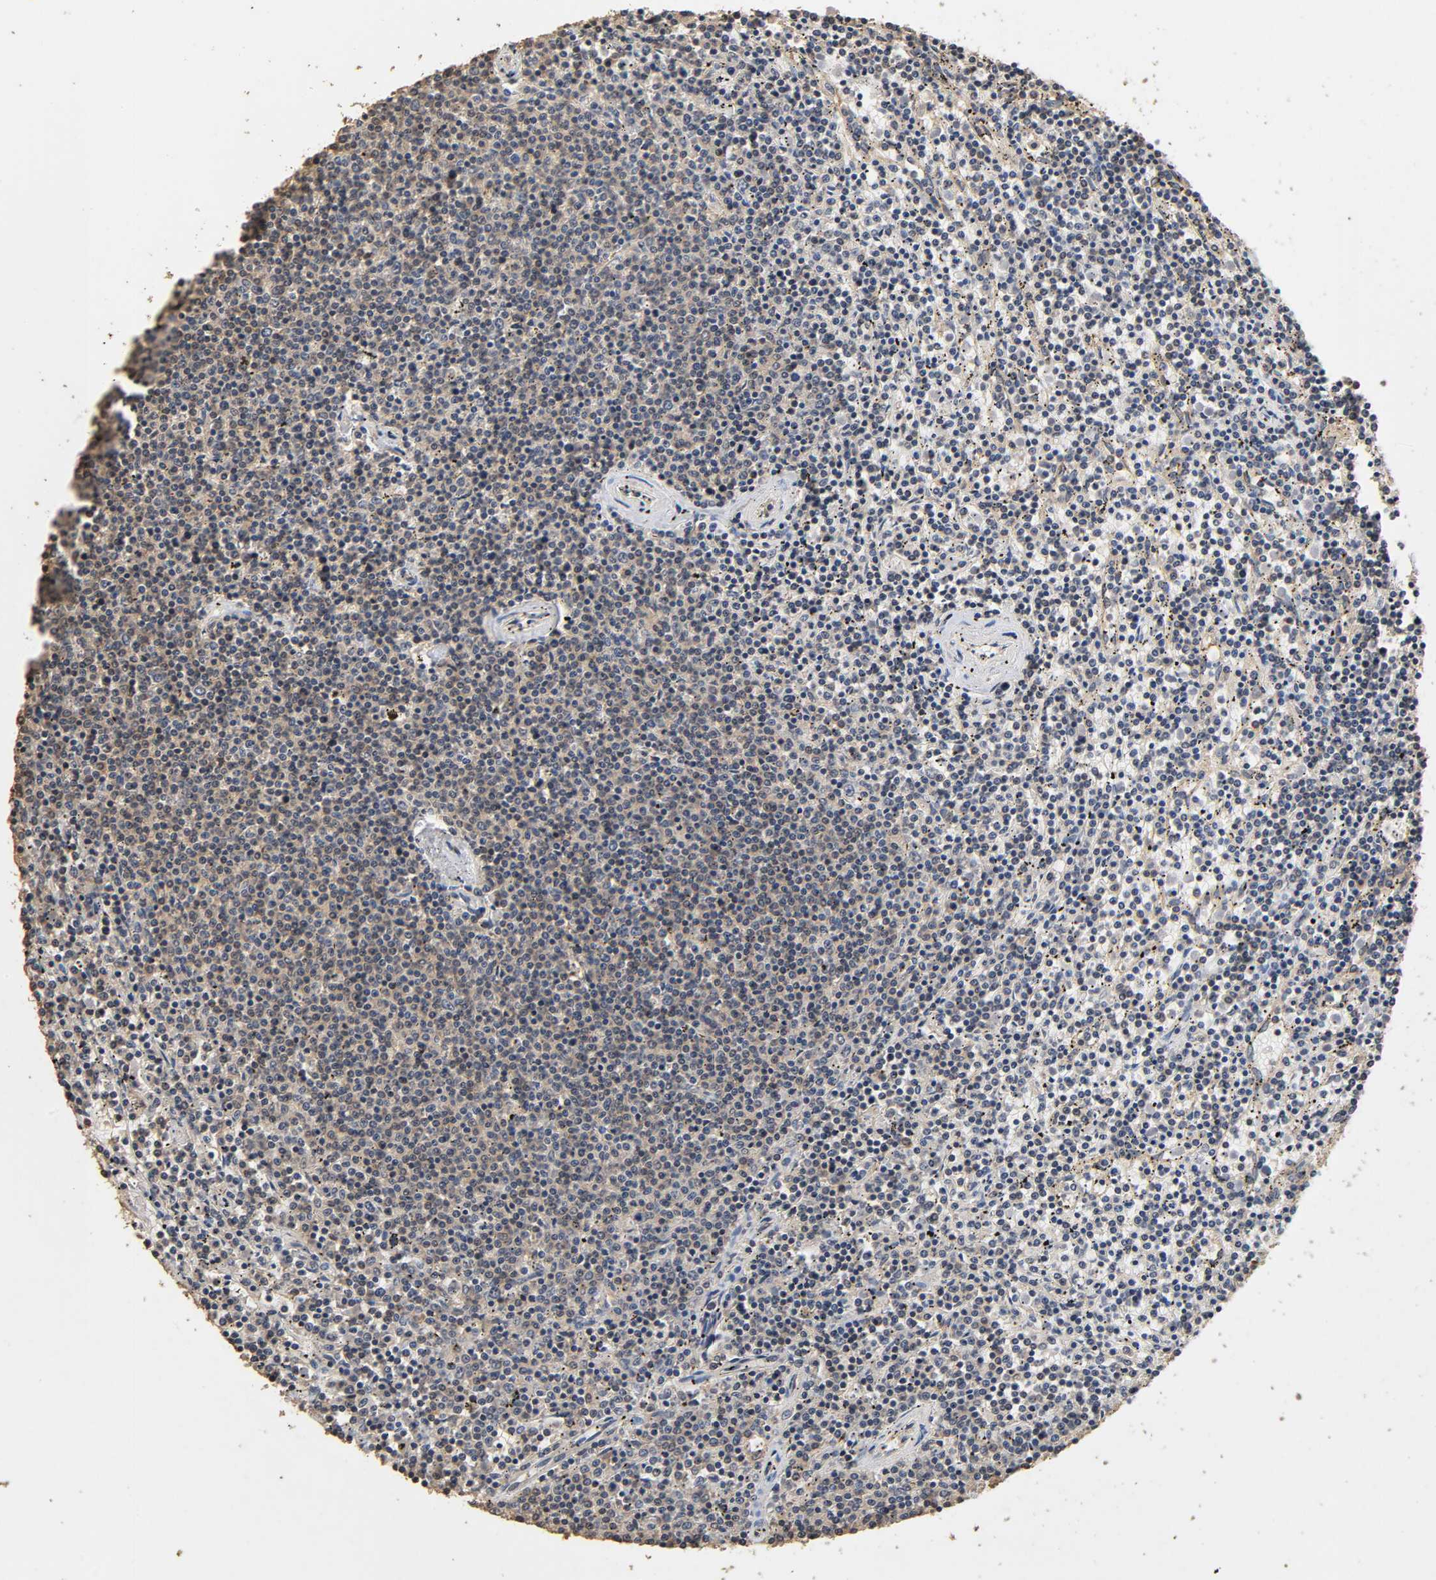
{"staining": {"intensity": "weak", "quantity": "25%-75%", "location": "cytoplasmic/membranous"}, "tissue": "lymphoma", "cell_type": "Tumor cells", "image_type": "cancer", "snomed": [{"axis": "morphology", "description": "Malignant lymphoma, non-Hodgkin's type, Low grade"}, {"axis": "topography", "description": "Spleen"}], "caption": "There is low levels of weak cytoplasmic/membranous positivity in tumor cells of low-grade malignant lymphoma, non-Hodgkin's type, as demonstrated by immunohistochemical staining (brown color).", "gene": "ARHGEF7", "patient": {"sex": "female", "age": 50}}